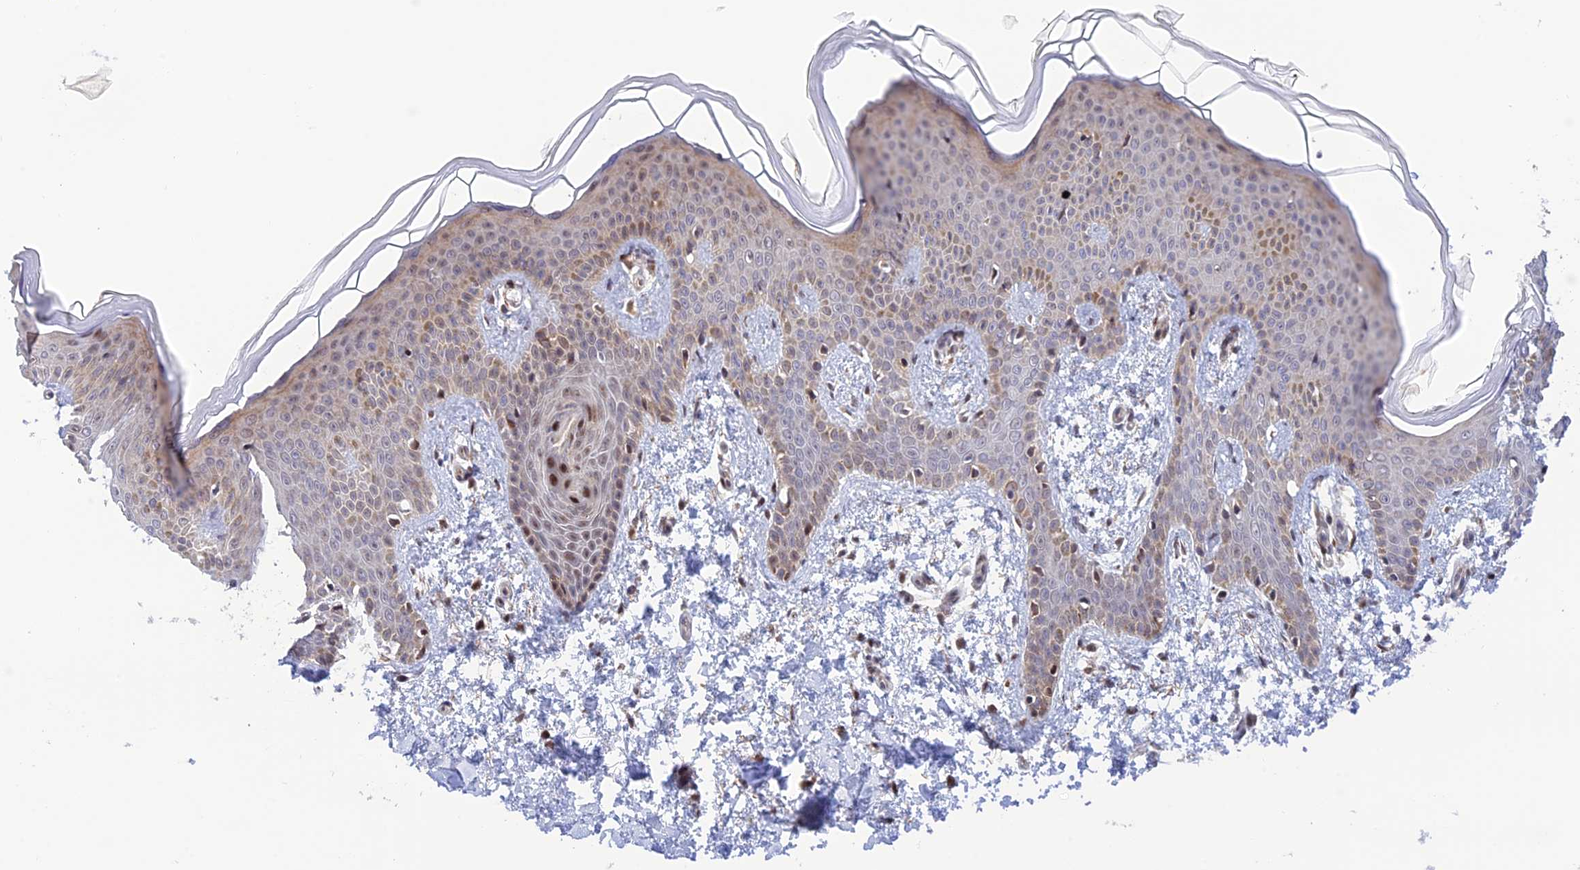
{"staining": {"intensity": "weak", "quantity": ">75%", "location": "cytoplasmic/membranous"}, "tissue": "skin", "cell_type": "Fibroblasts", "image_type": "normal", "snomed": [{"axis": "morphology", "description": "Normal tissue, NOS"}, {"axis": "topography", "description": "Skin"}], "caption": "A low amount of weak cytoplasmic/membranous positivity is appreciated in approximately >75% of fibroblasts in benign skin. Immunohistochemistry stains the protein in brown and the nuclei are stained blue.", "gene": "WDR55", "patient": {"sex": "male", "age": 36}}